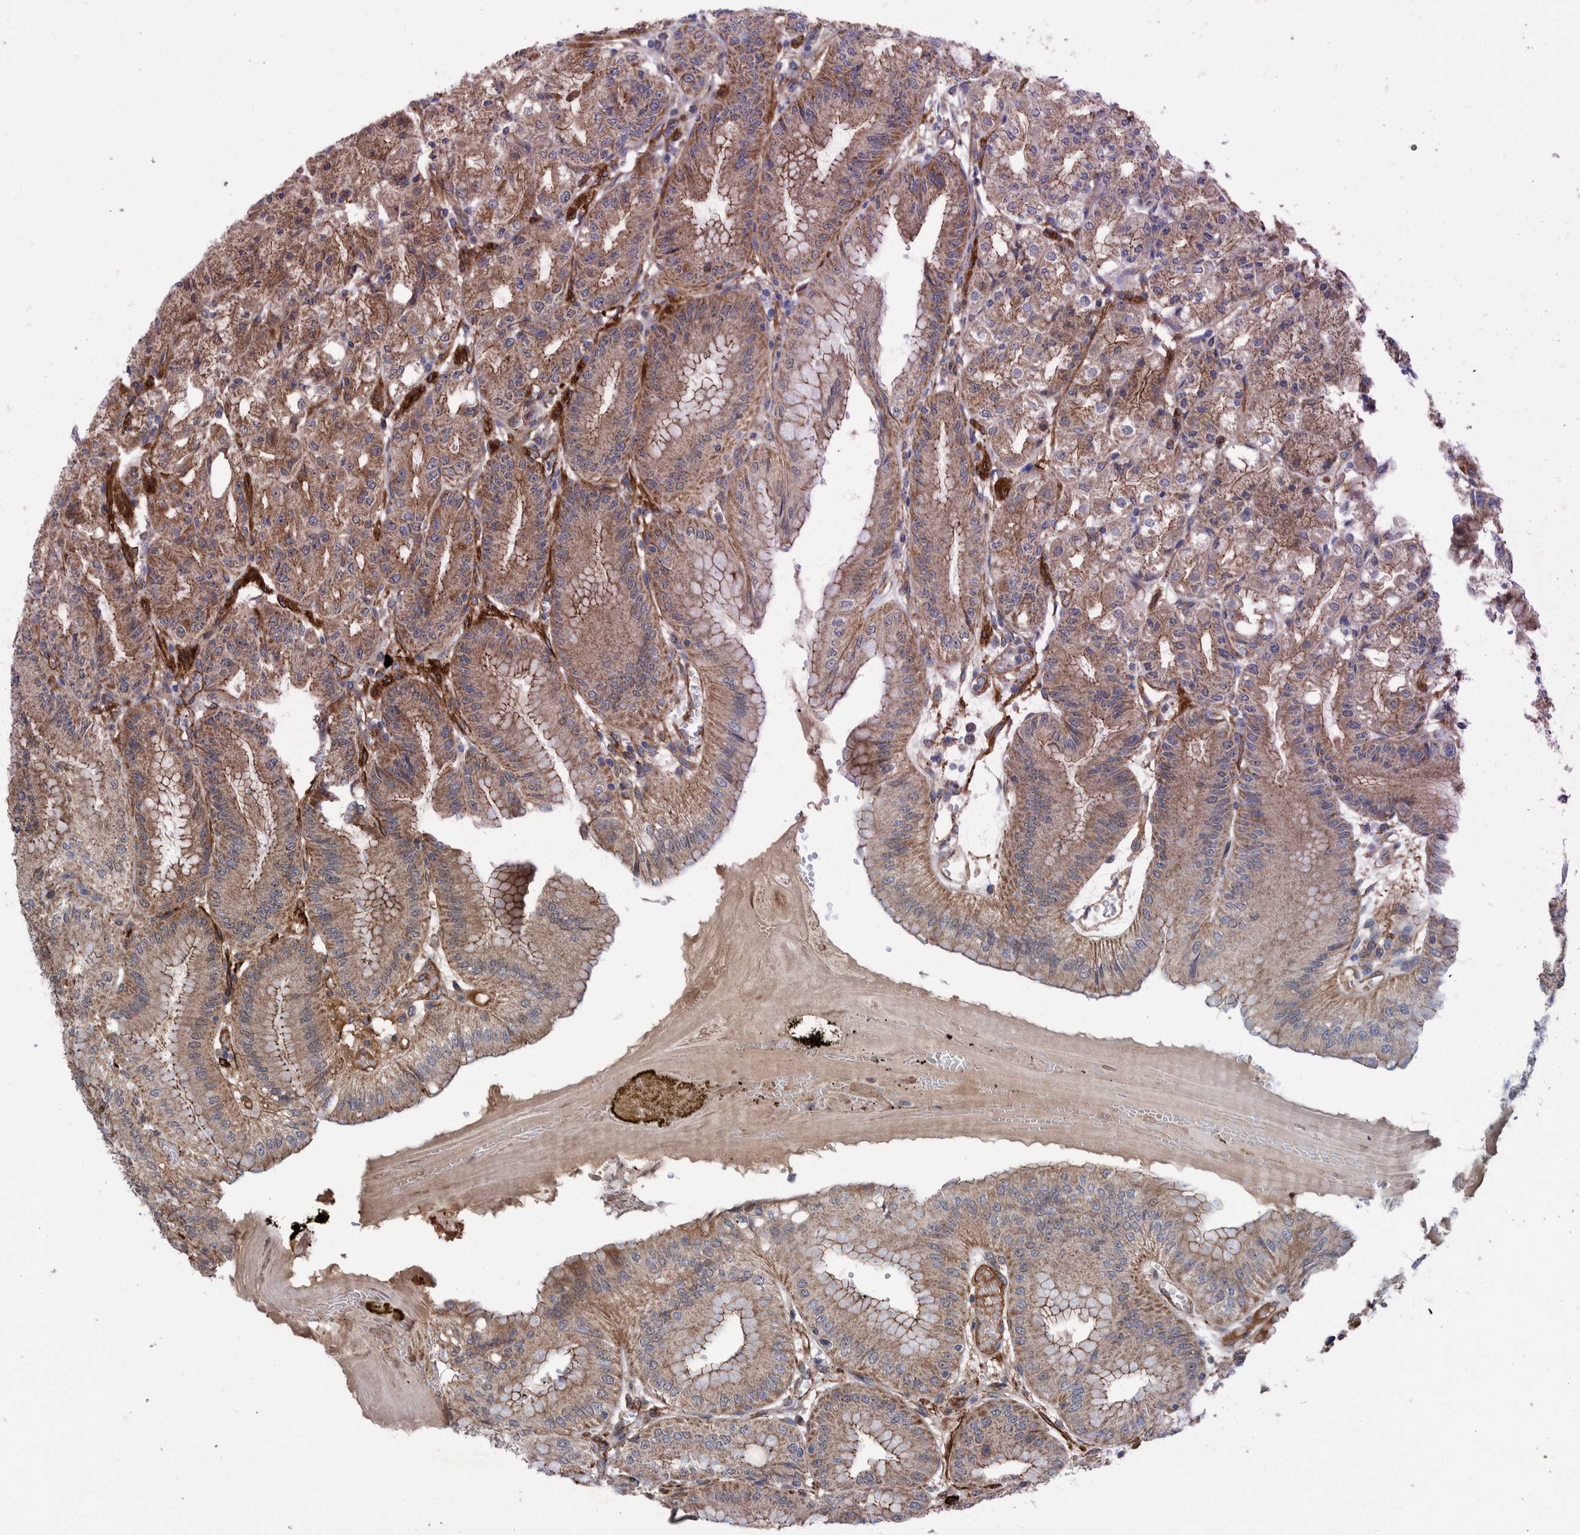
{"staining": {"intensity": "moderate", "quantity": ">75%", "location": "cytoplasmic/membranous"}, "tissue": "stomach", "cell_type": "Glandular cells", "image_type": "normal", "snomed": [{"axis": "morphology", "description": "Normal tissue, NOS"}, {"axis": "topography", "description": "Stomach, lower"}], "caption": "Brown immunohistochemical staining in benign stomach displays moderate cytoplasmic/membranous expression in about >75% of glandular cells. The protein of interest is stained brown, and the nuclei are stained in blue (DAB IHC with brightfield microscopy, high magnification).", "gene": "ENSG00000262660", "patient": {"sex": "male", "age": 71}}